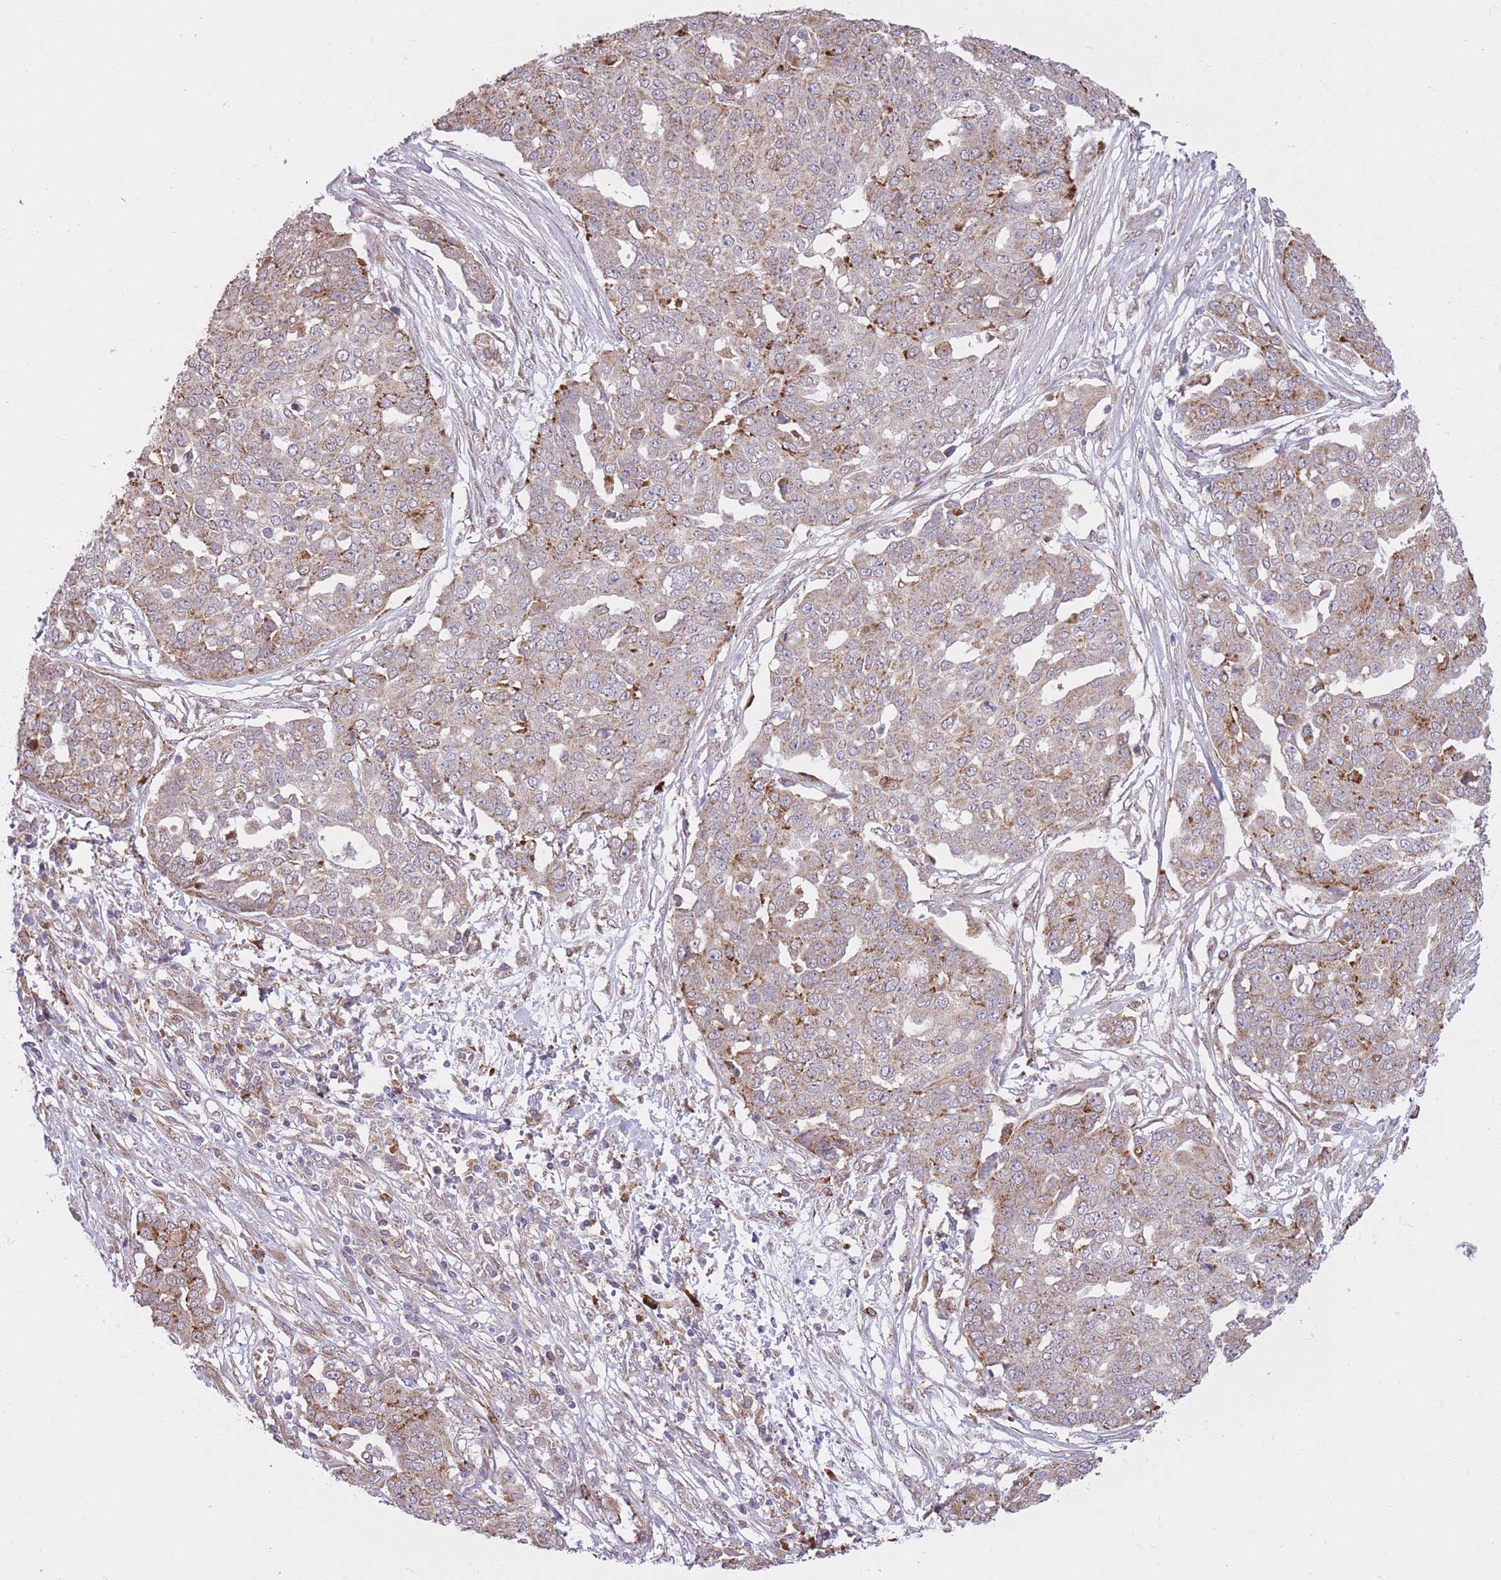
{"staining": {"intensity": "moderate", "quantity": "25%-75%", "location": "cytoplasmic/membranous"}, "tissue": "ovarian cancer", "cell_type": "Tumor cells", "image_type": "cancer", "snomed": [{"axis": "morphology", "description": "Cystadenocarcinoma, serous, NOS"}, {"axis": "topography", "description": "Soft tissue"}, {"axis": "topography", "description": "Ovary"}], "caption": "This is a photomicrograph of immunohistochemistry (IHC) staining of ovarian cancer (serous cystadenocarcinoma), which shows moderate staining in the cytoplasmic/membranous of tumor cells.", "gene": "POLR3F", "patient": {"sex": "female", "age": 57}}